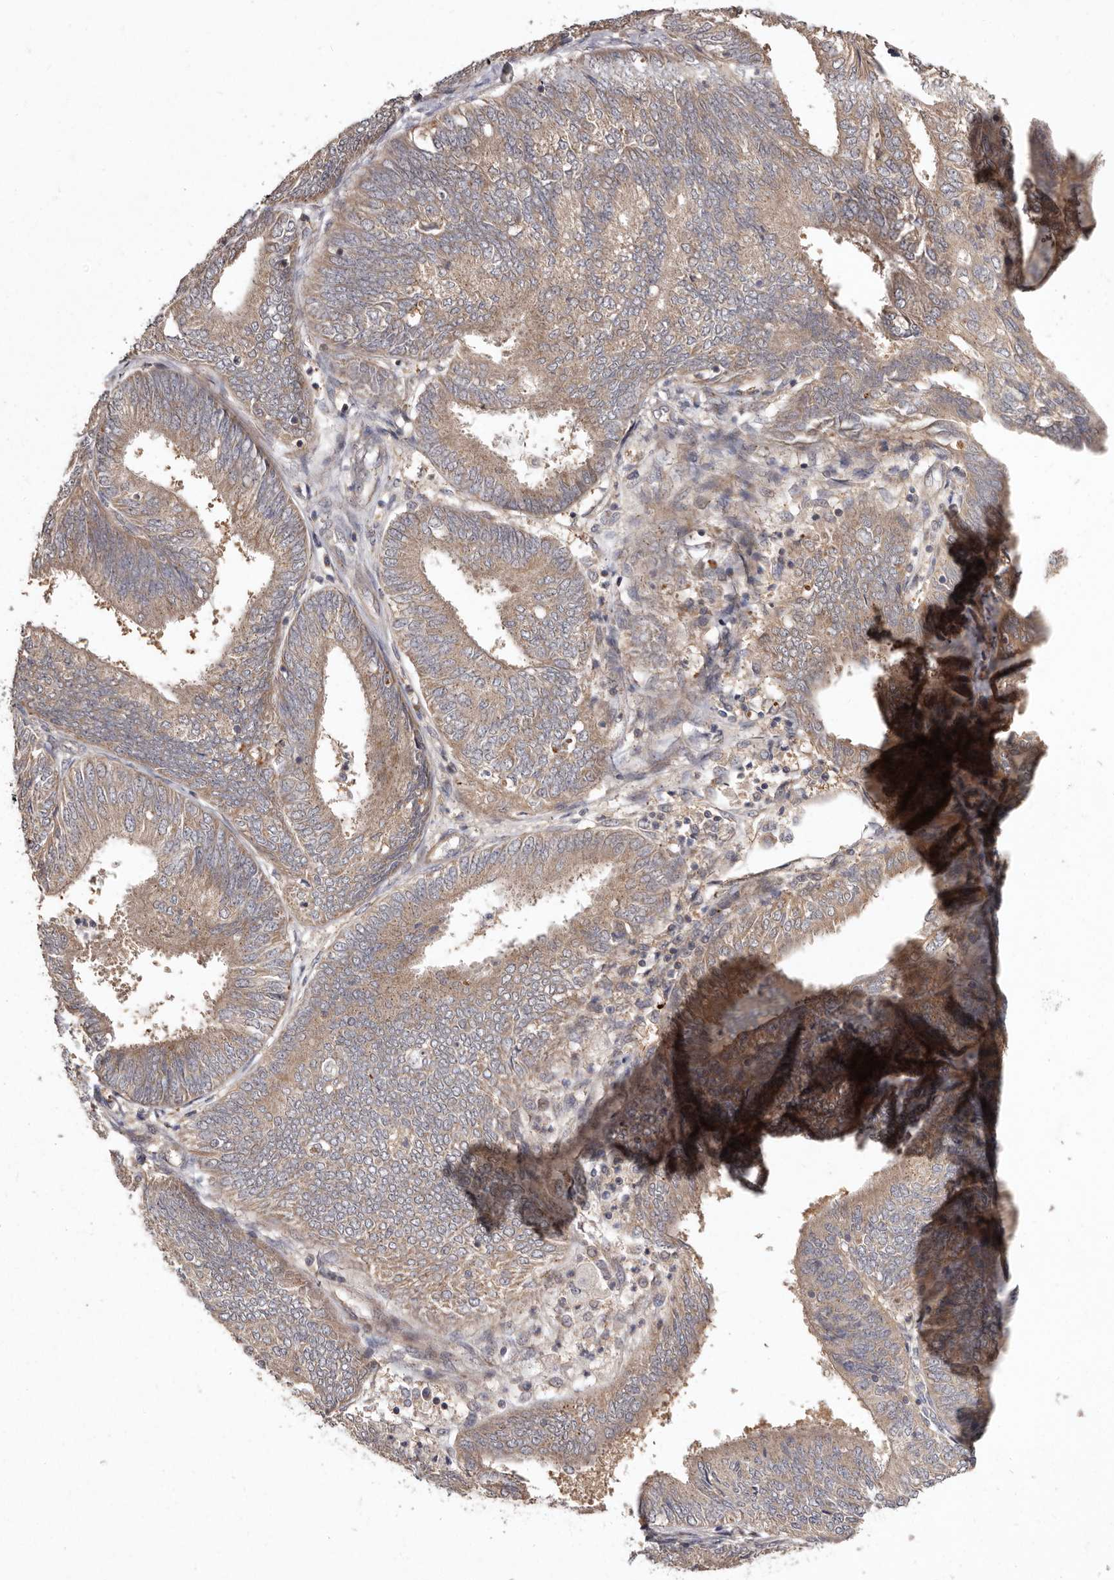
{"staining": {"intensity": "weak", "quantity": ">75%", "location": "cytoplasmic/membranous"}, "tissue": "endometrial cancer", "cell_type": "Tumor cells", "image_type": "cancer", "snomed": [{"axis": "morphology", "description": "Adenocarcinoma, NOS"}, {"axis": "topography", "description": "Endometrium"}], "caption": "The micrograph shows immunohistochemical staining of endometrial cancer (adenocarcinoma). There is weak cytoplasmic/membranous positivity is identified in approximately >75% of tumor cells.", "gene": "FLAD1", "patient": {"sex": "female", "age": 58}}